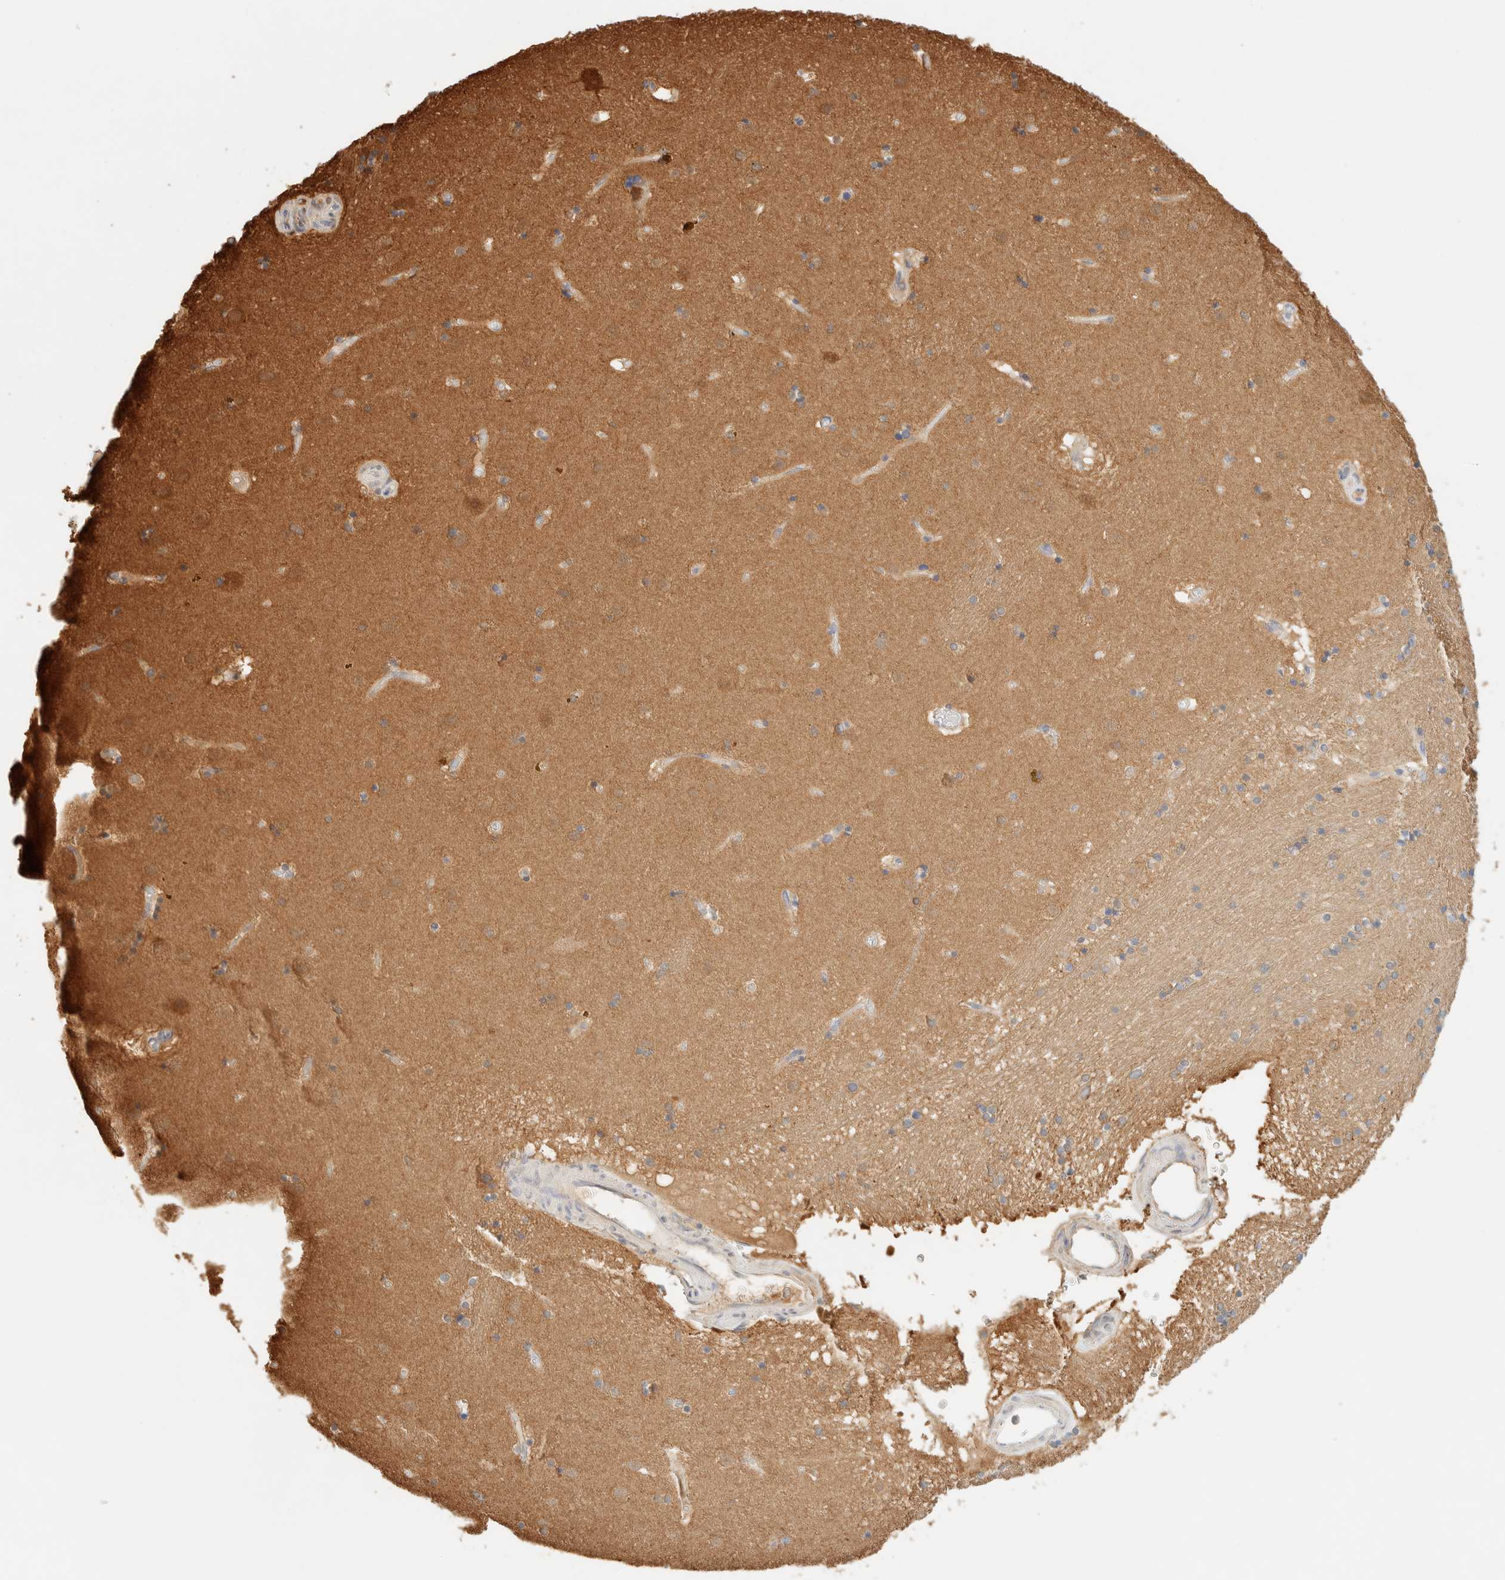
{"staining": {"intensity": "moderate", "quantity": "<25%", "location": "cytoplasmic/membranous"}, "tissue": "caudate", "cell_type": "Glial cells", "image_type": "normal", "snomed": [{"axis": "morphology", "description": "Normal tissue, NOS"}, {"axis": "topography", "description": "Lateral ventricle wall"}], "caption": "Human caudate stained with a brown dye displays moderate cytoplasmic/membranous positive staining in approximately <25% of glial cells.", "gene": "ZBTB37", "patient": {"sex": "male", "age": 70}}